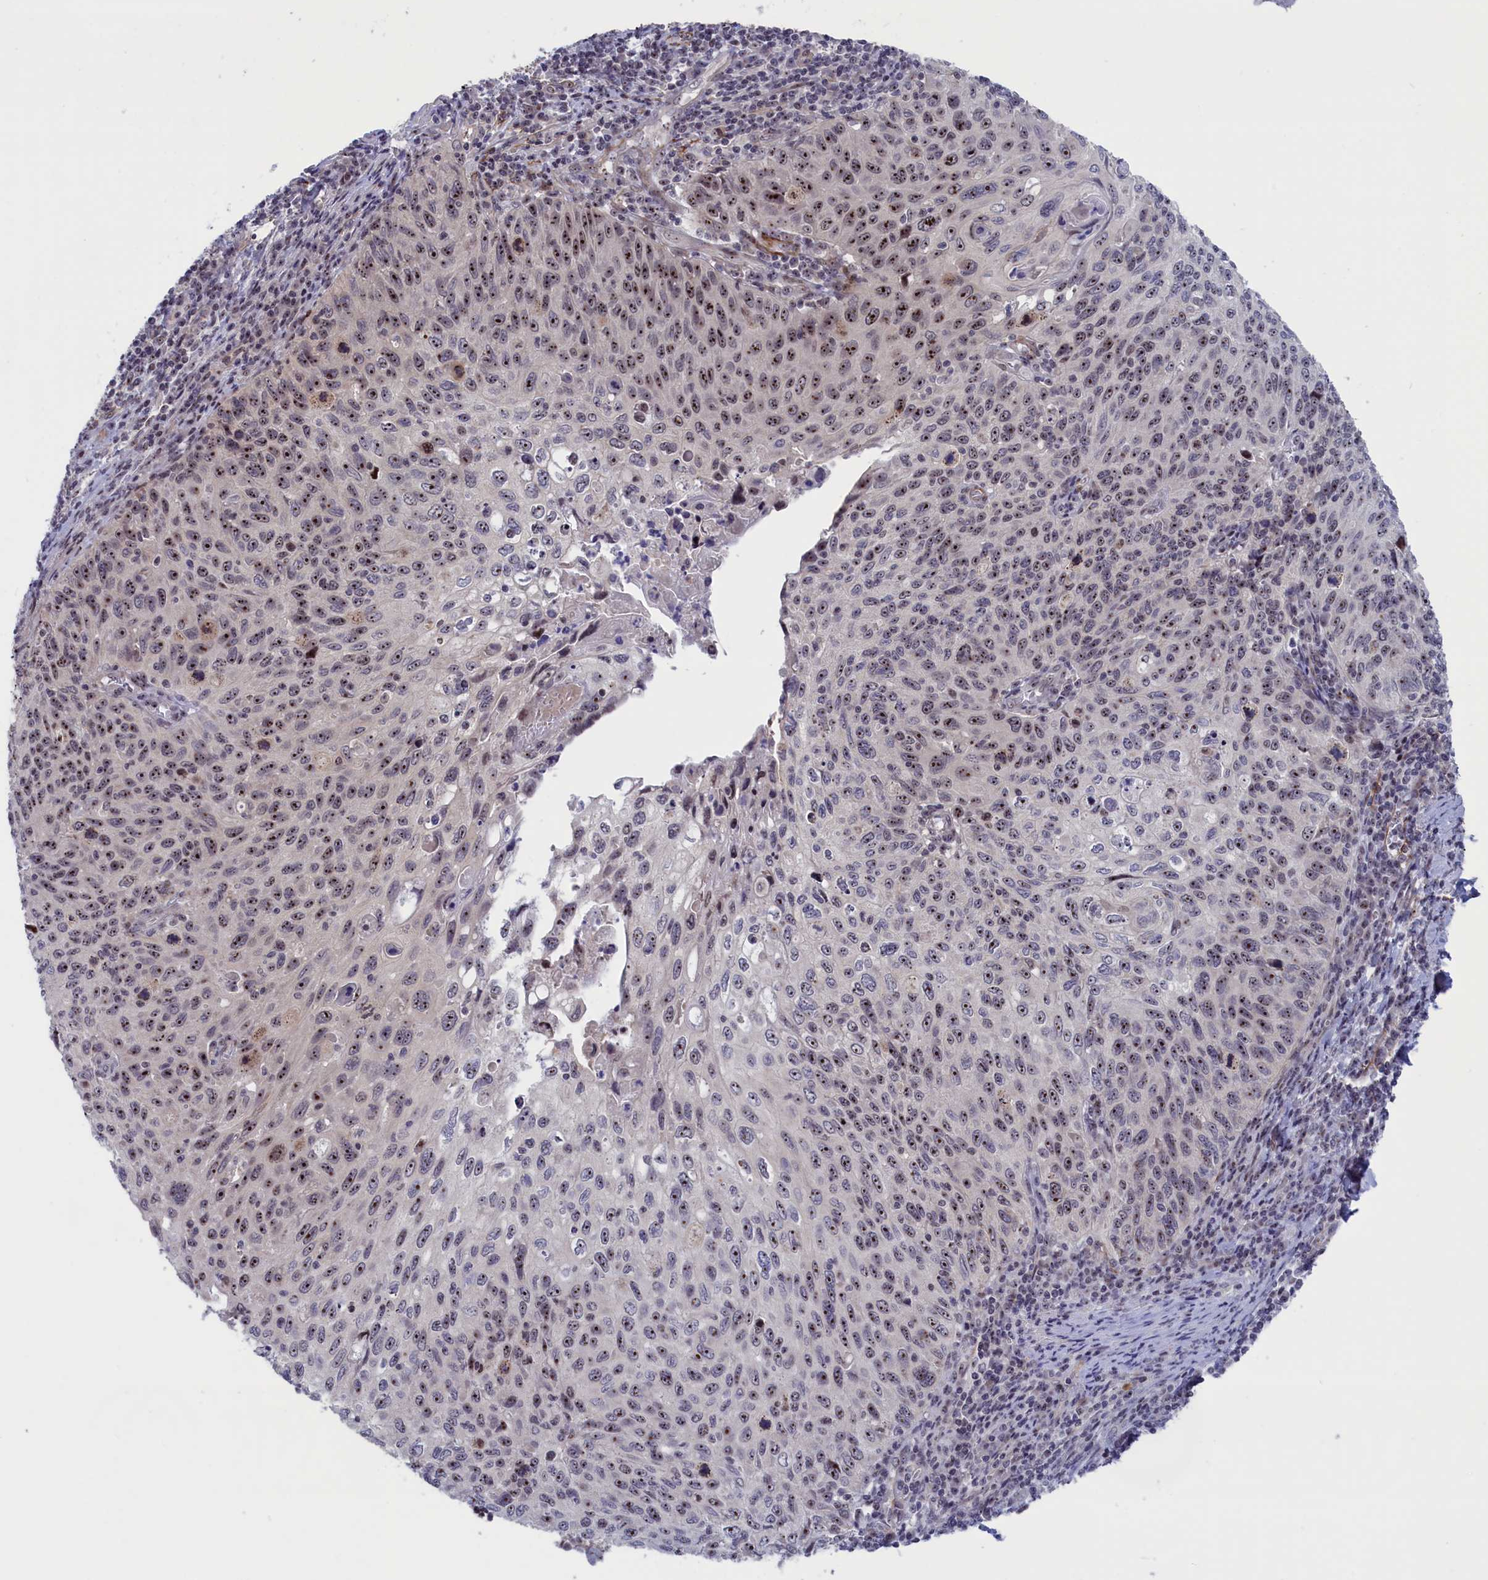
{"staining": {"intensity": "strong", "quantity": "25%-75%", "location": "nuclear"}, "tissue": "cervical cancer", "cell_type": "Tumor cells", "image_type": "cancer", "snomed": [{"axis": "morphology", "description": "Squamous cell carcinoma, NOS"}, {"axis": "topography", "description": "Cervix"}], "caption": "Cervical squamous cell carcinoma stained with a brown dye reveals strong nuclear positive positivity in about 25%-75% of tumor cells.", "gene": "PPAN", "patient": {"sex": "female", "age": 70}}